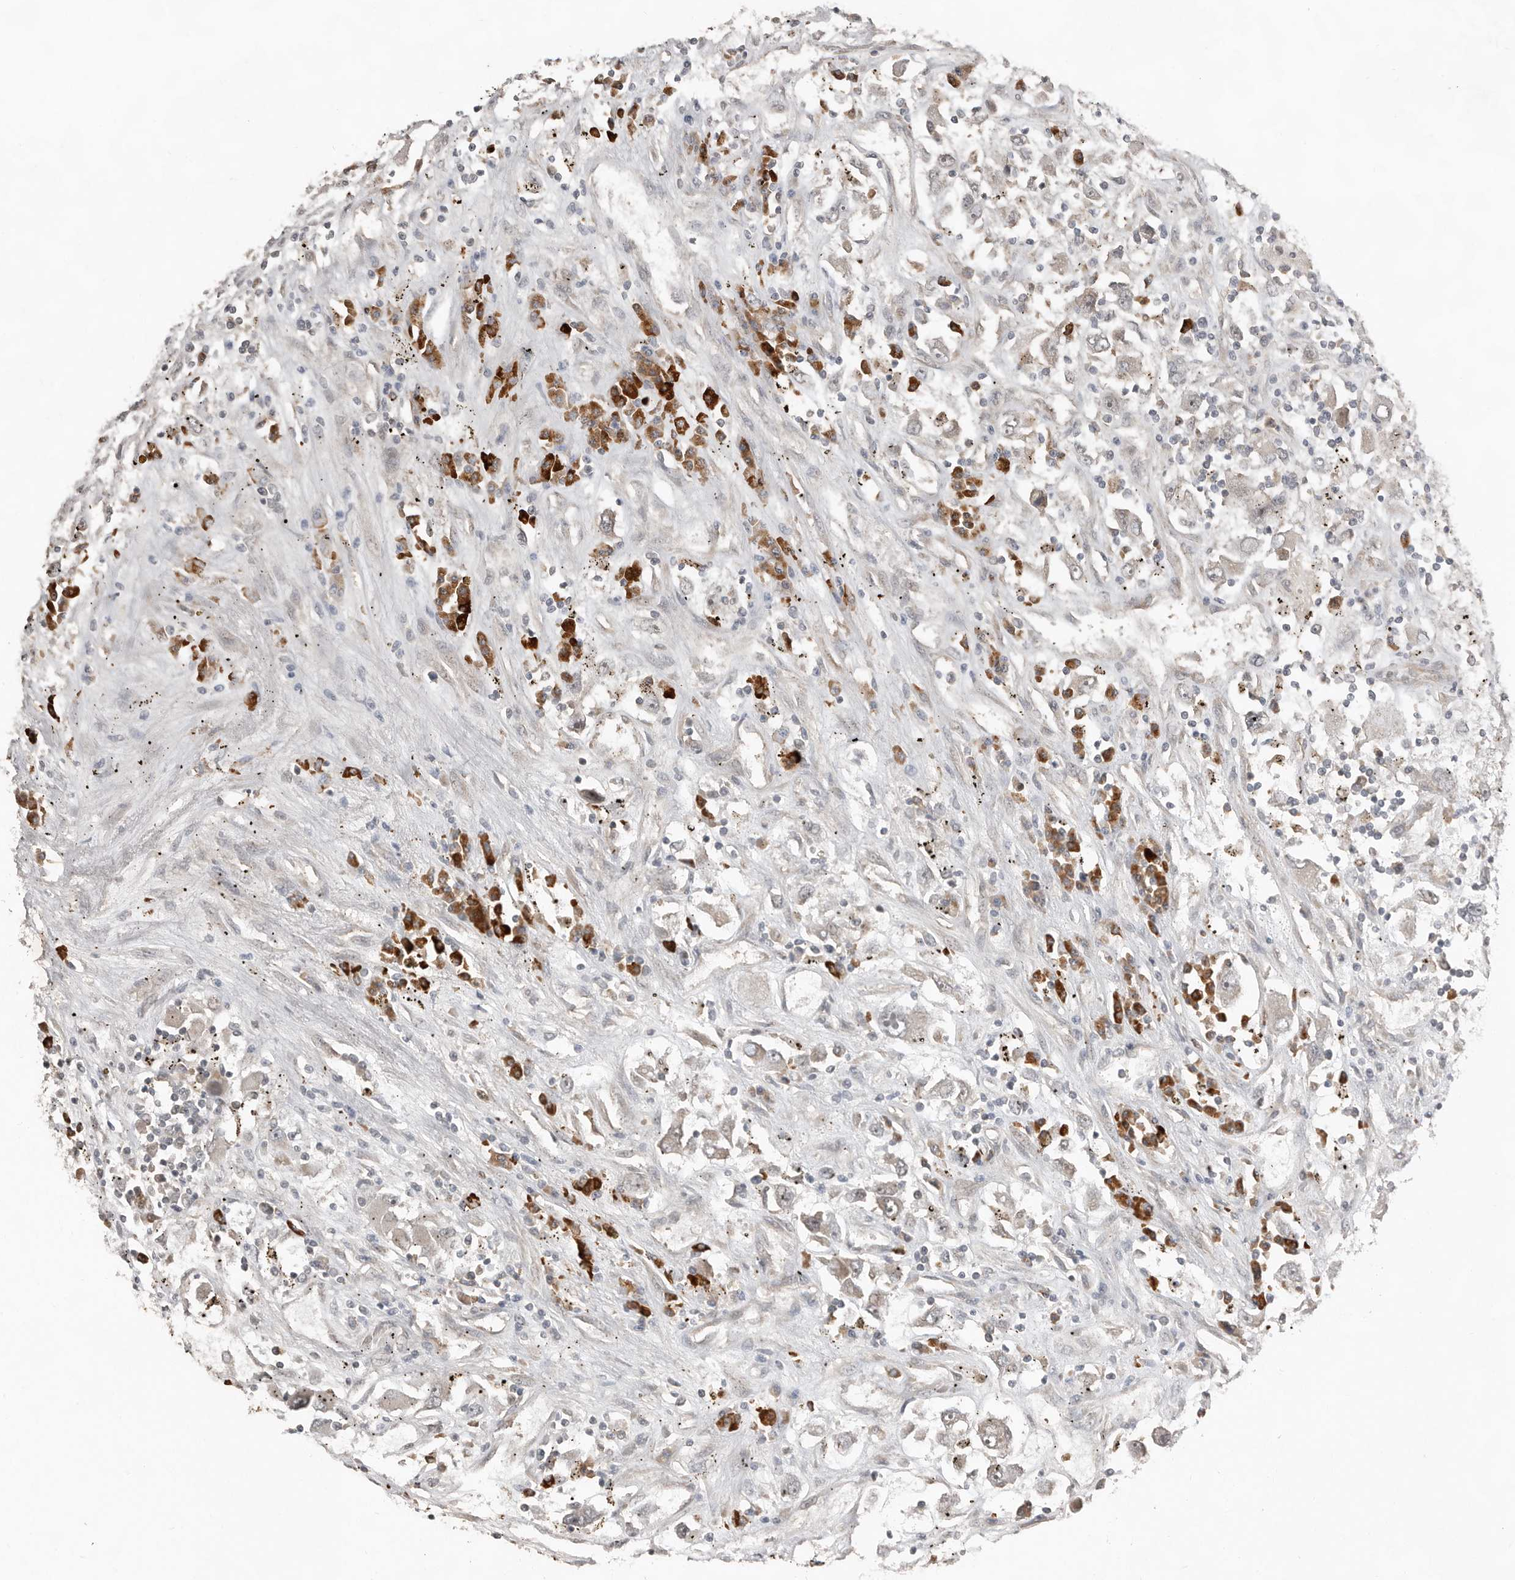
{"staining": {"intensity": "negative", "quantity": "none", "location": "none"}, "tissue": "renal cancer", "cell_type": "Tumor cells", "image_type": "cancer", "snomed": [{"axis": "morphology", "description": "Adenocarcinoma, NOS"}, {"axis": "topography", "description": "Kidney"}], "caption": "Tumor cells are negative for brown protein staining in renal cancer.", "gene": "TEAD3", "patient": {"sex": "female", "age": 52}}